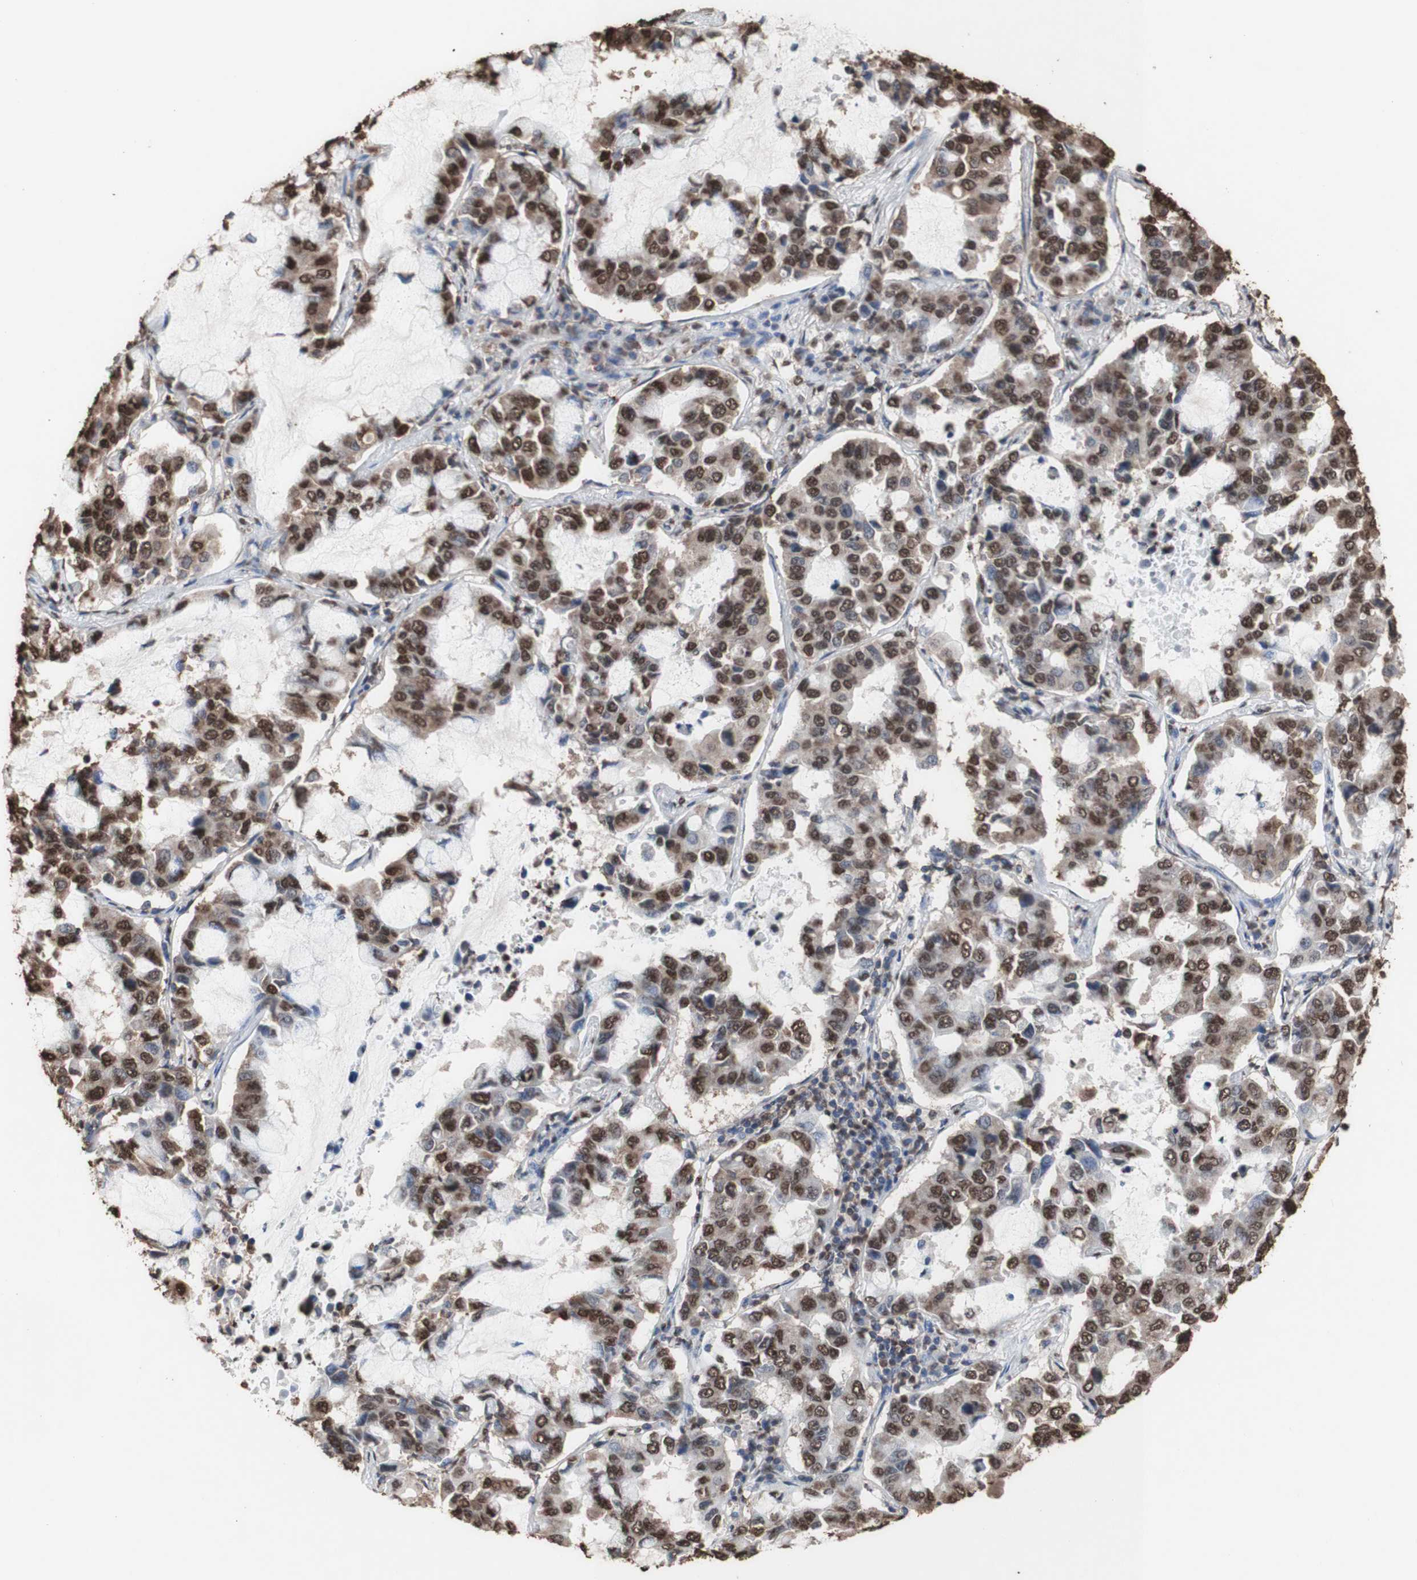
{"staining": {"intensity": "strong", "quantity": ">75%", "location": "cytoplasmic/membranous,nuclear"}, "tissue": "lung cancer", "cell_type": "Tumor cells", "image_type": "cancer", "snomed": [{"axis": "morphology", "description": "Adenocarcinoma, NOS"}, {"axis": "topography", "description": "Lung"}], "caption": "Immunohistochemical staining of lung cancer (adenocarcinoma) exhibits strong cytoplasmic/membranous and nuclear protein expression in about >75% of tumor cells.", "gene": "PIDD1", "patient": {"sex": "male", "age": 64}}